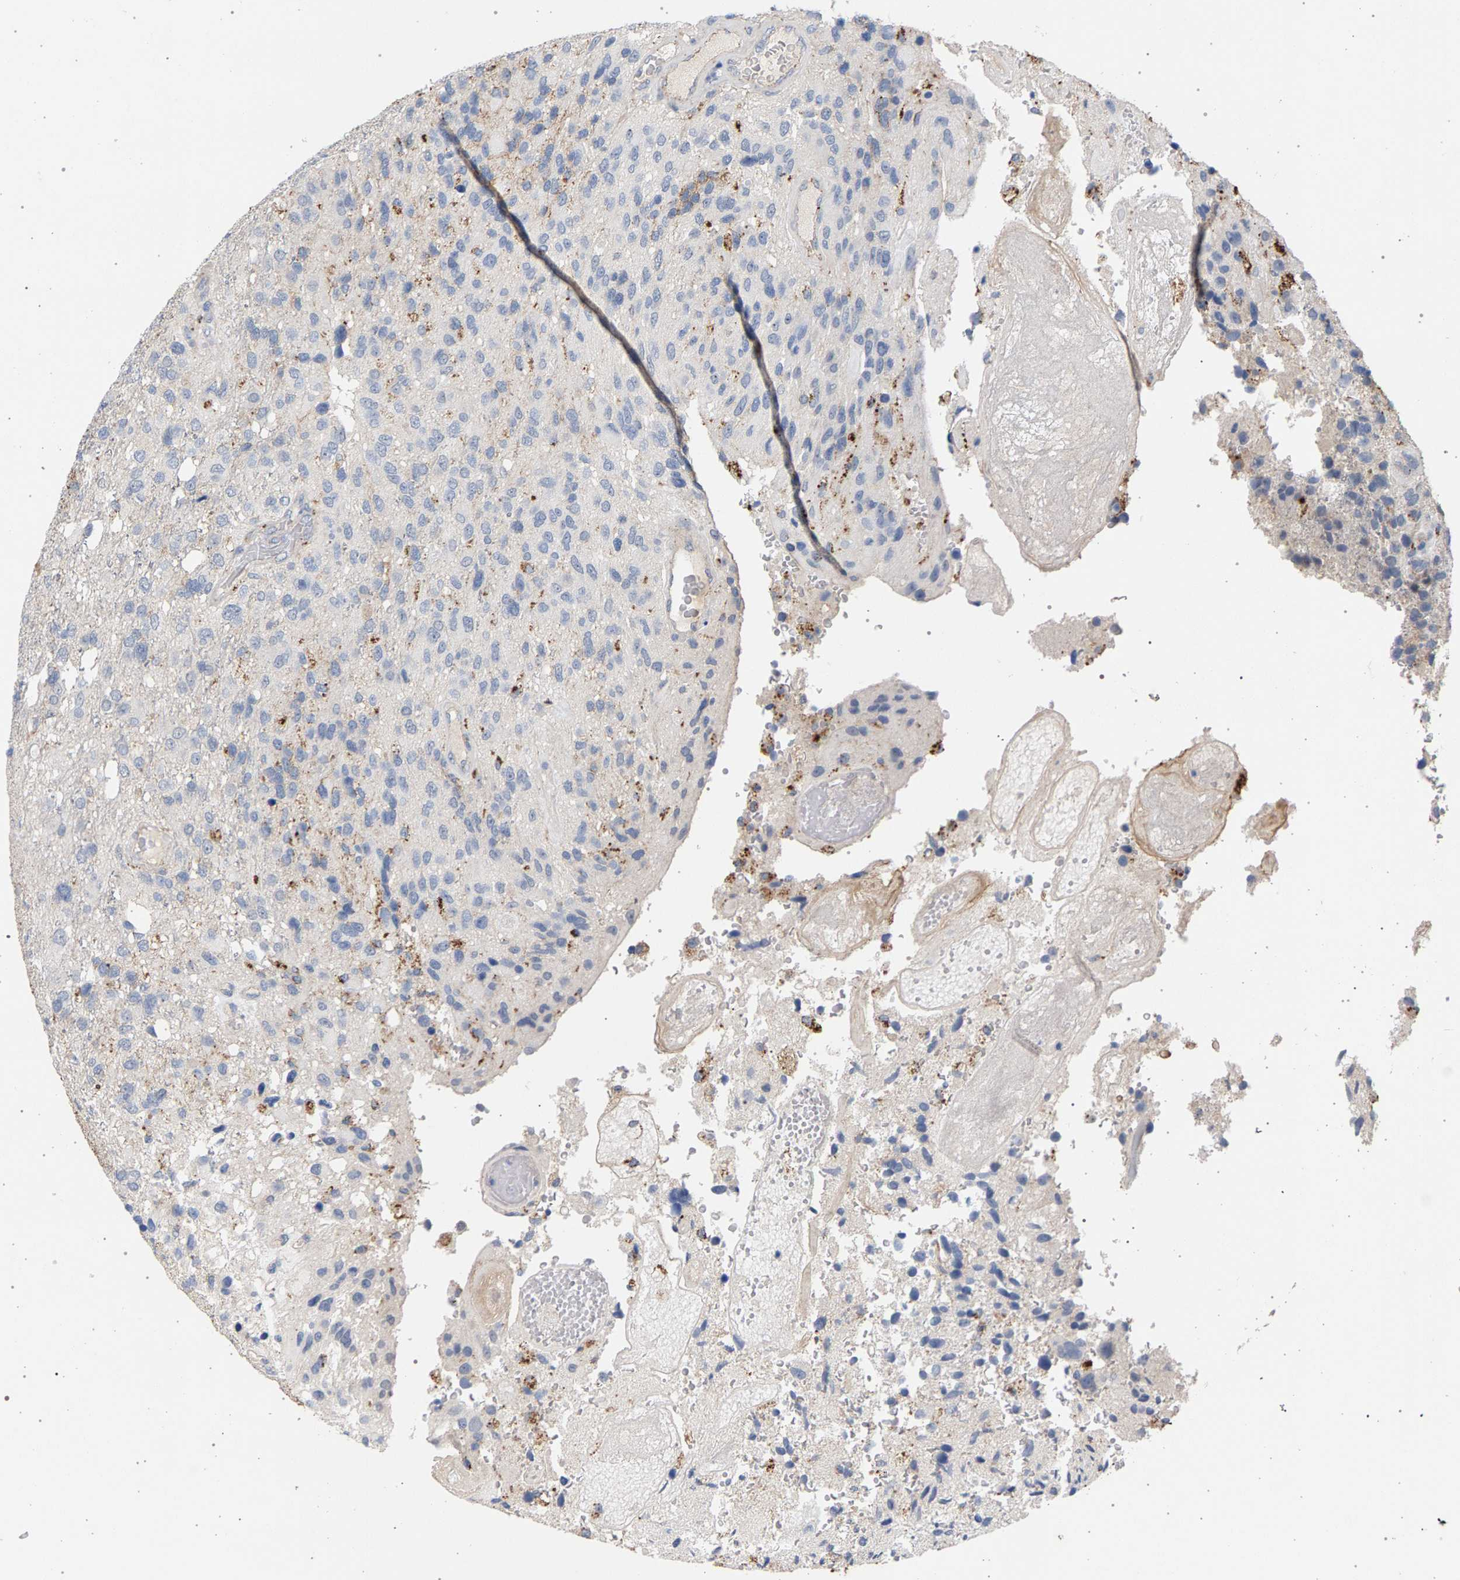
{"staining": {"intensity": "negative", "quantity": "none", "location": "none"}, "tissue": "glioma", "cell_type": "Tumor cells", "image_type": "cancer", "snomed": [{"axis": "morphology", "description": "Glioma, malignant, High grade"}, {"axis": "topography", "description": "Brain"}], "caption": "Human glioma stained for a protein using IHC reveals no expression in tumor cells.", "gene": "MAMDC2", "patient": {"sex": "female", "age": 58}}